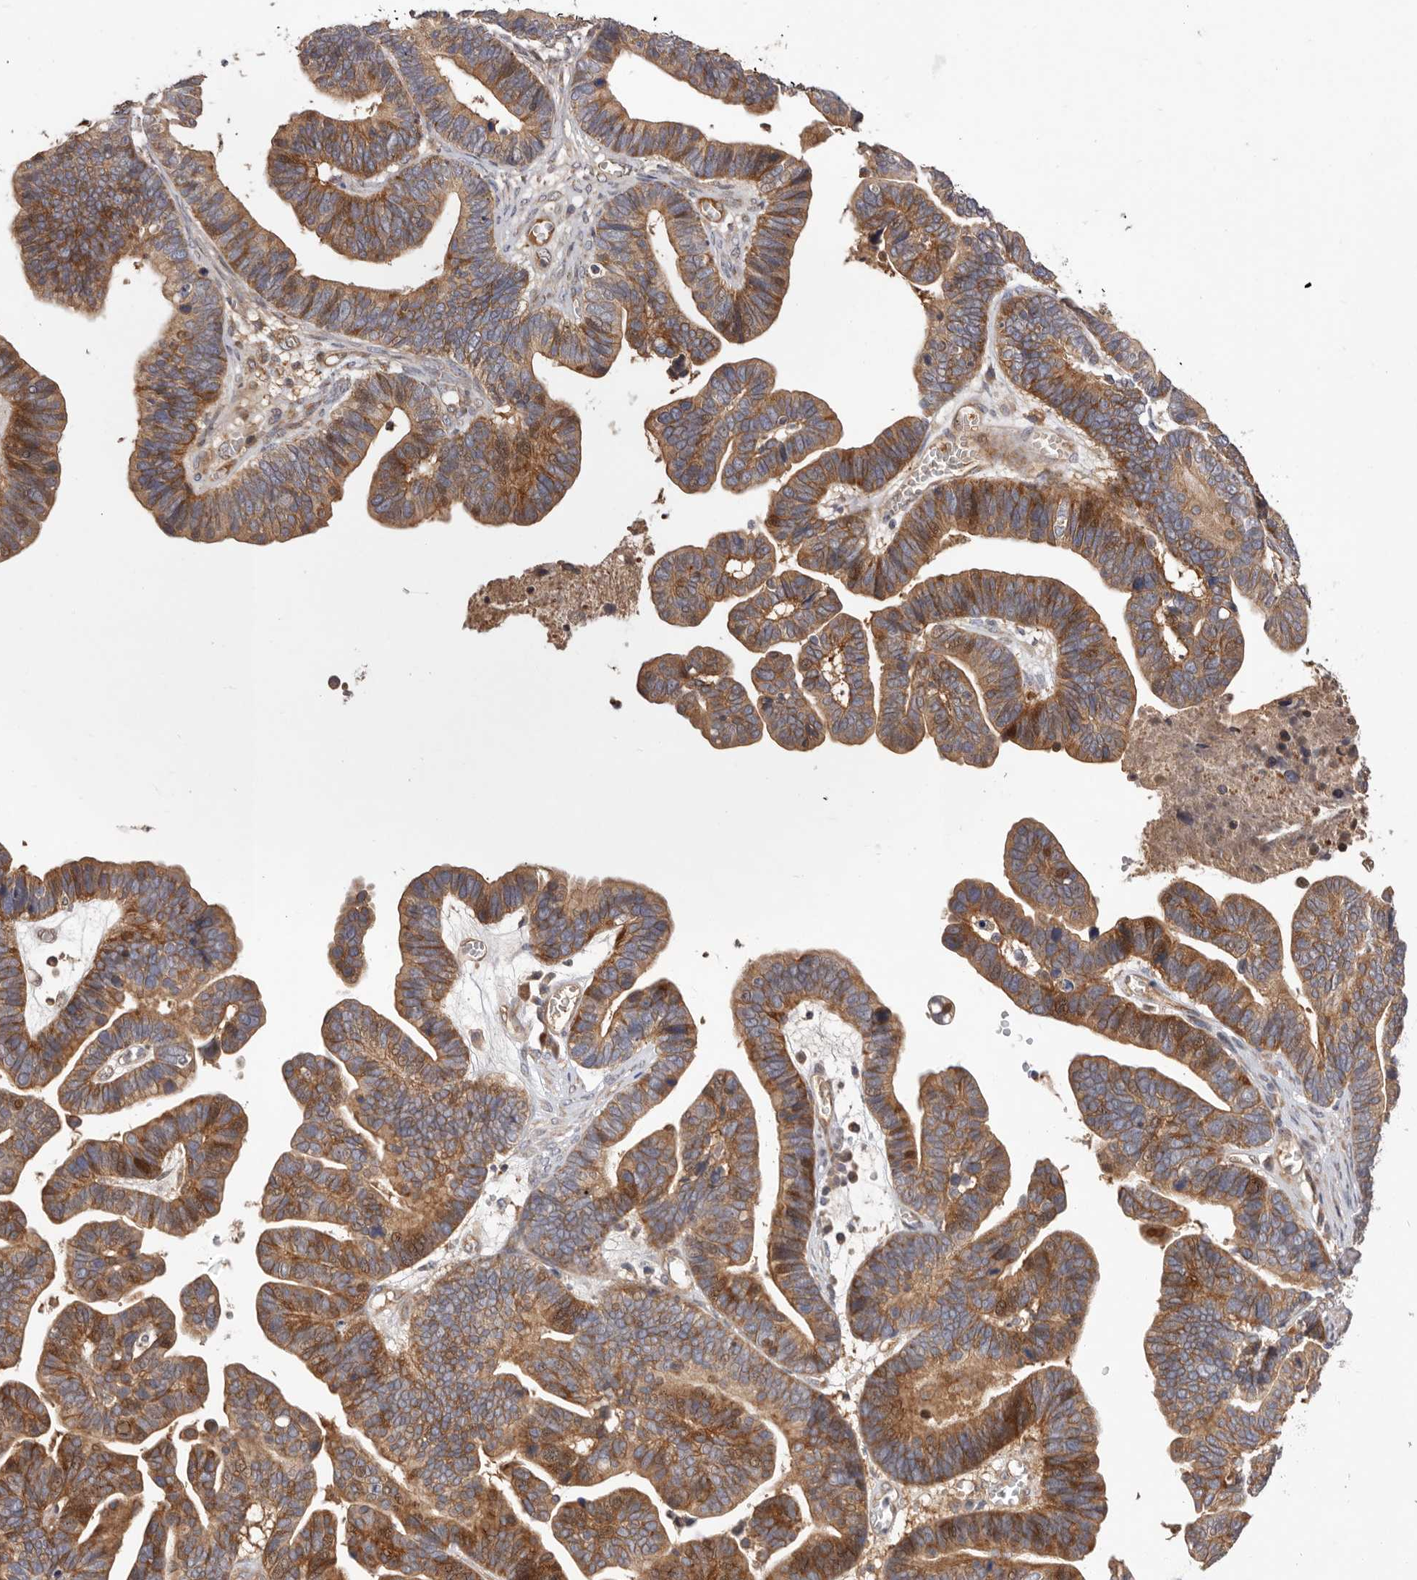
{"staining": {"intensity": "moderate", "quantity": ">75%", "location": "cytoplasmic/membranous"}, "tissue": "ovarian cancer", "cell_type": "Tumor cells", "image_type": "cancer", "snomed": [{"axis": "morphology", "description": "Cystadenocarcinoma, serous, NOS"}, {"axis": "topography", "description": "Ovary"}], "caption": "High-power microscopy captured an IHC micrograph of ovarian cancer, revealing moderate cytoplasmic/membranous expression in approximately >75% of tumor cells.", "gene": "DOP1A", "patient": {"sex": "female", "age": 56}}